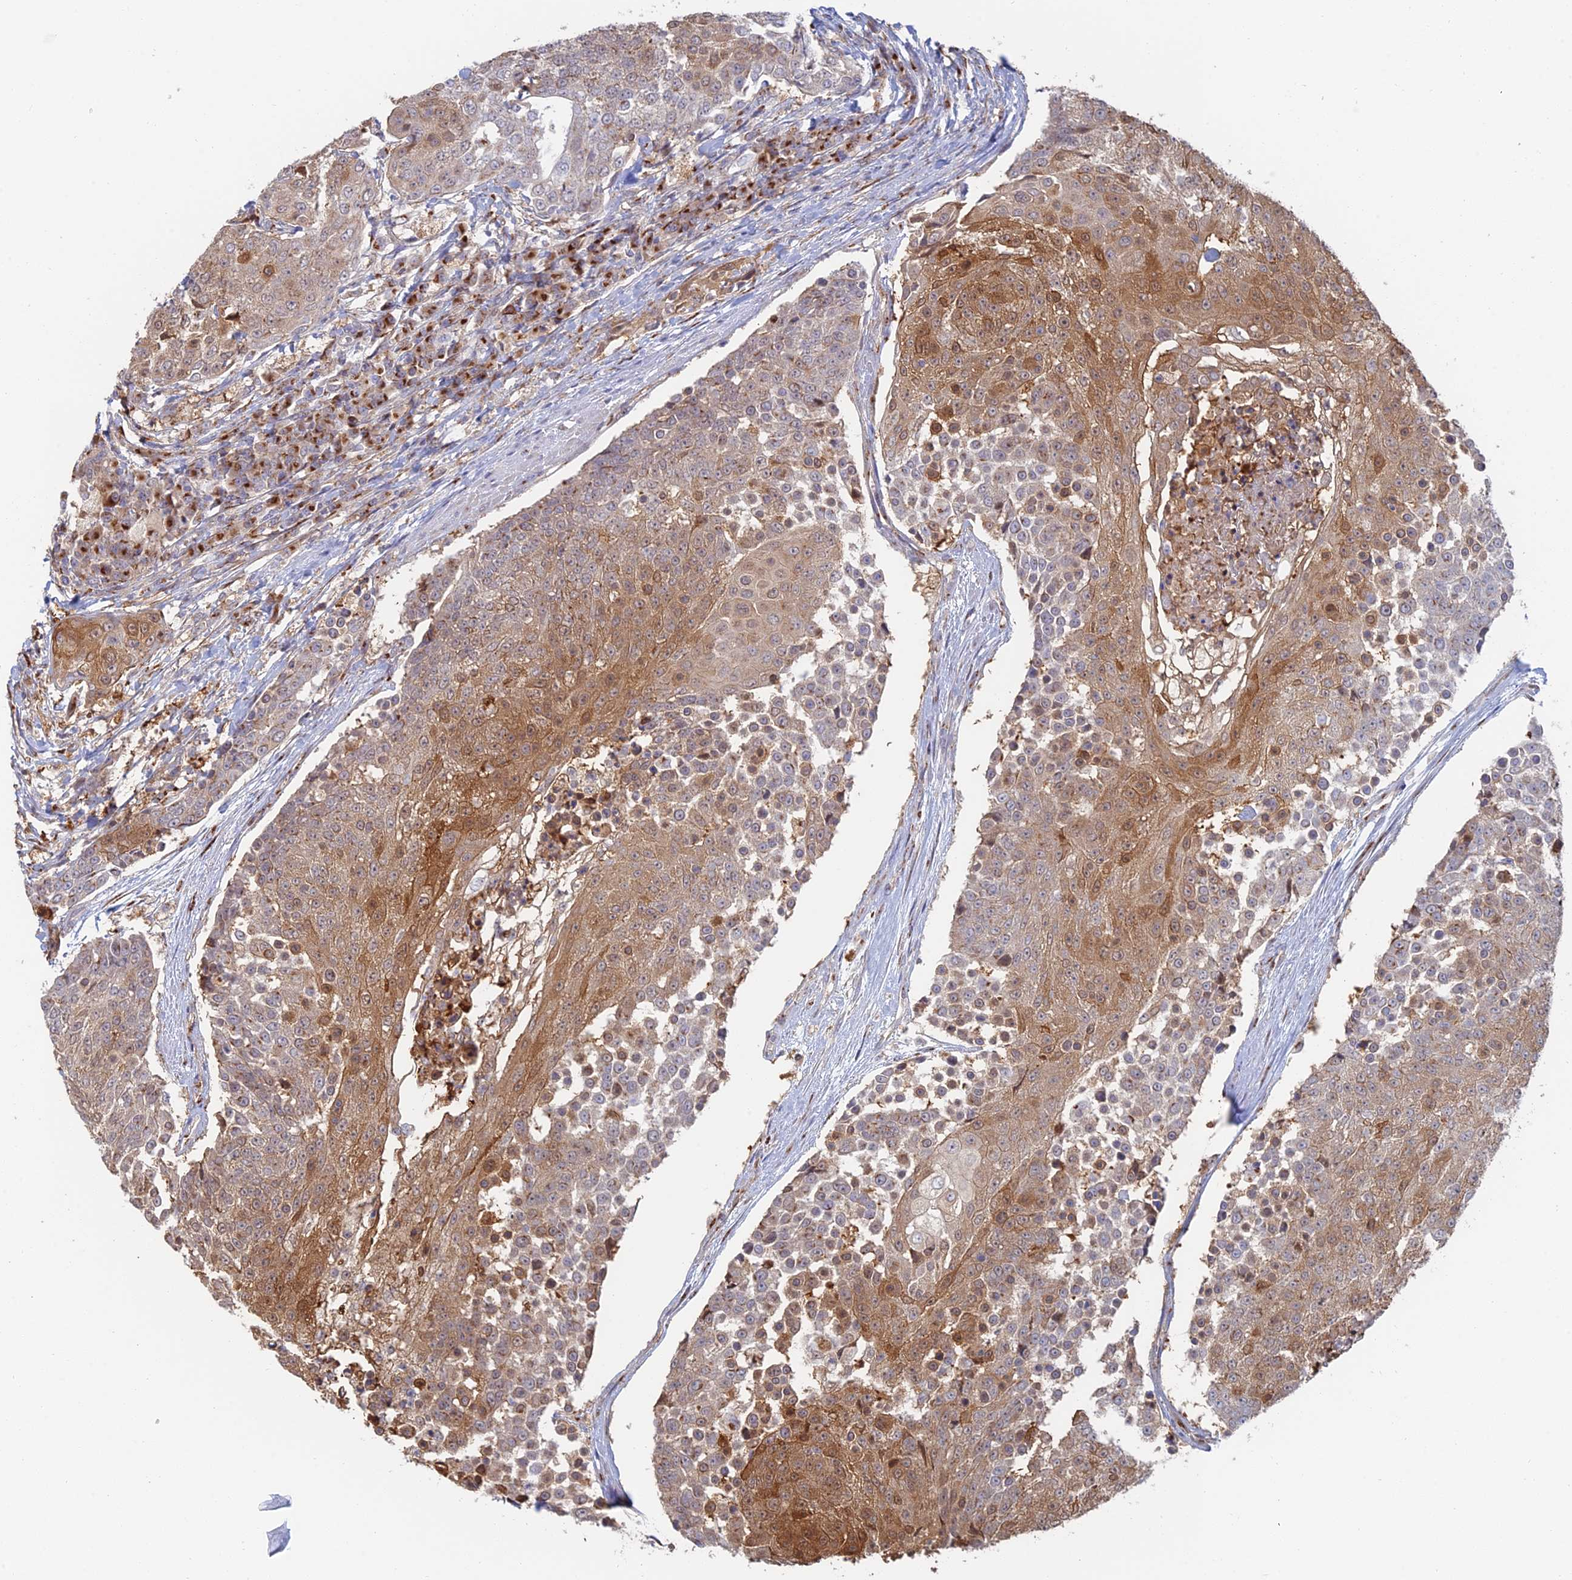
{"staining": {"intensity": "moderate", "quantity": ">75%", "location": "cytoplasmic/membranous"}, "tissue": "urothelial cancer", "cell_type": "Tumor cells", "image_type": "cancer", "snomed": [{"axis": "morphology", "description": "Urothelial carcinoma, High grade"}, {"axis": "topography", "description": "Urinary bladder"}], "caption": "Brown immunohistochemical staining in human high-grade urothelial carcinoma displays moderate cytoplasmic/membranous positivity in about >75% of tumor cells.", "gene": "HS2ST1", "patient": {"sex": "female", "age": 63}}